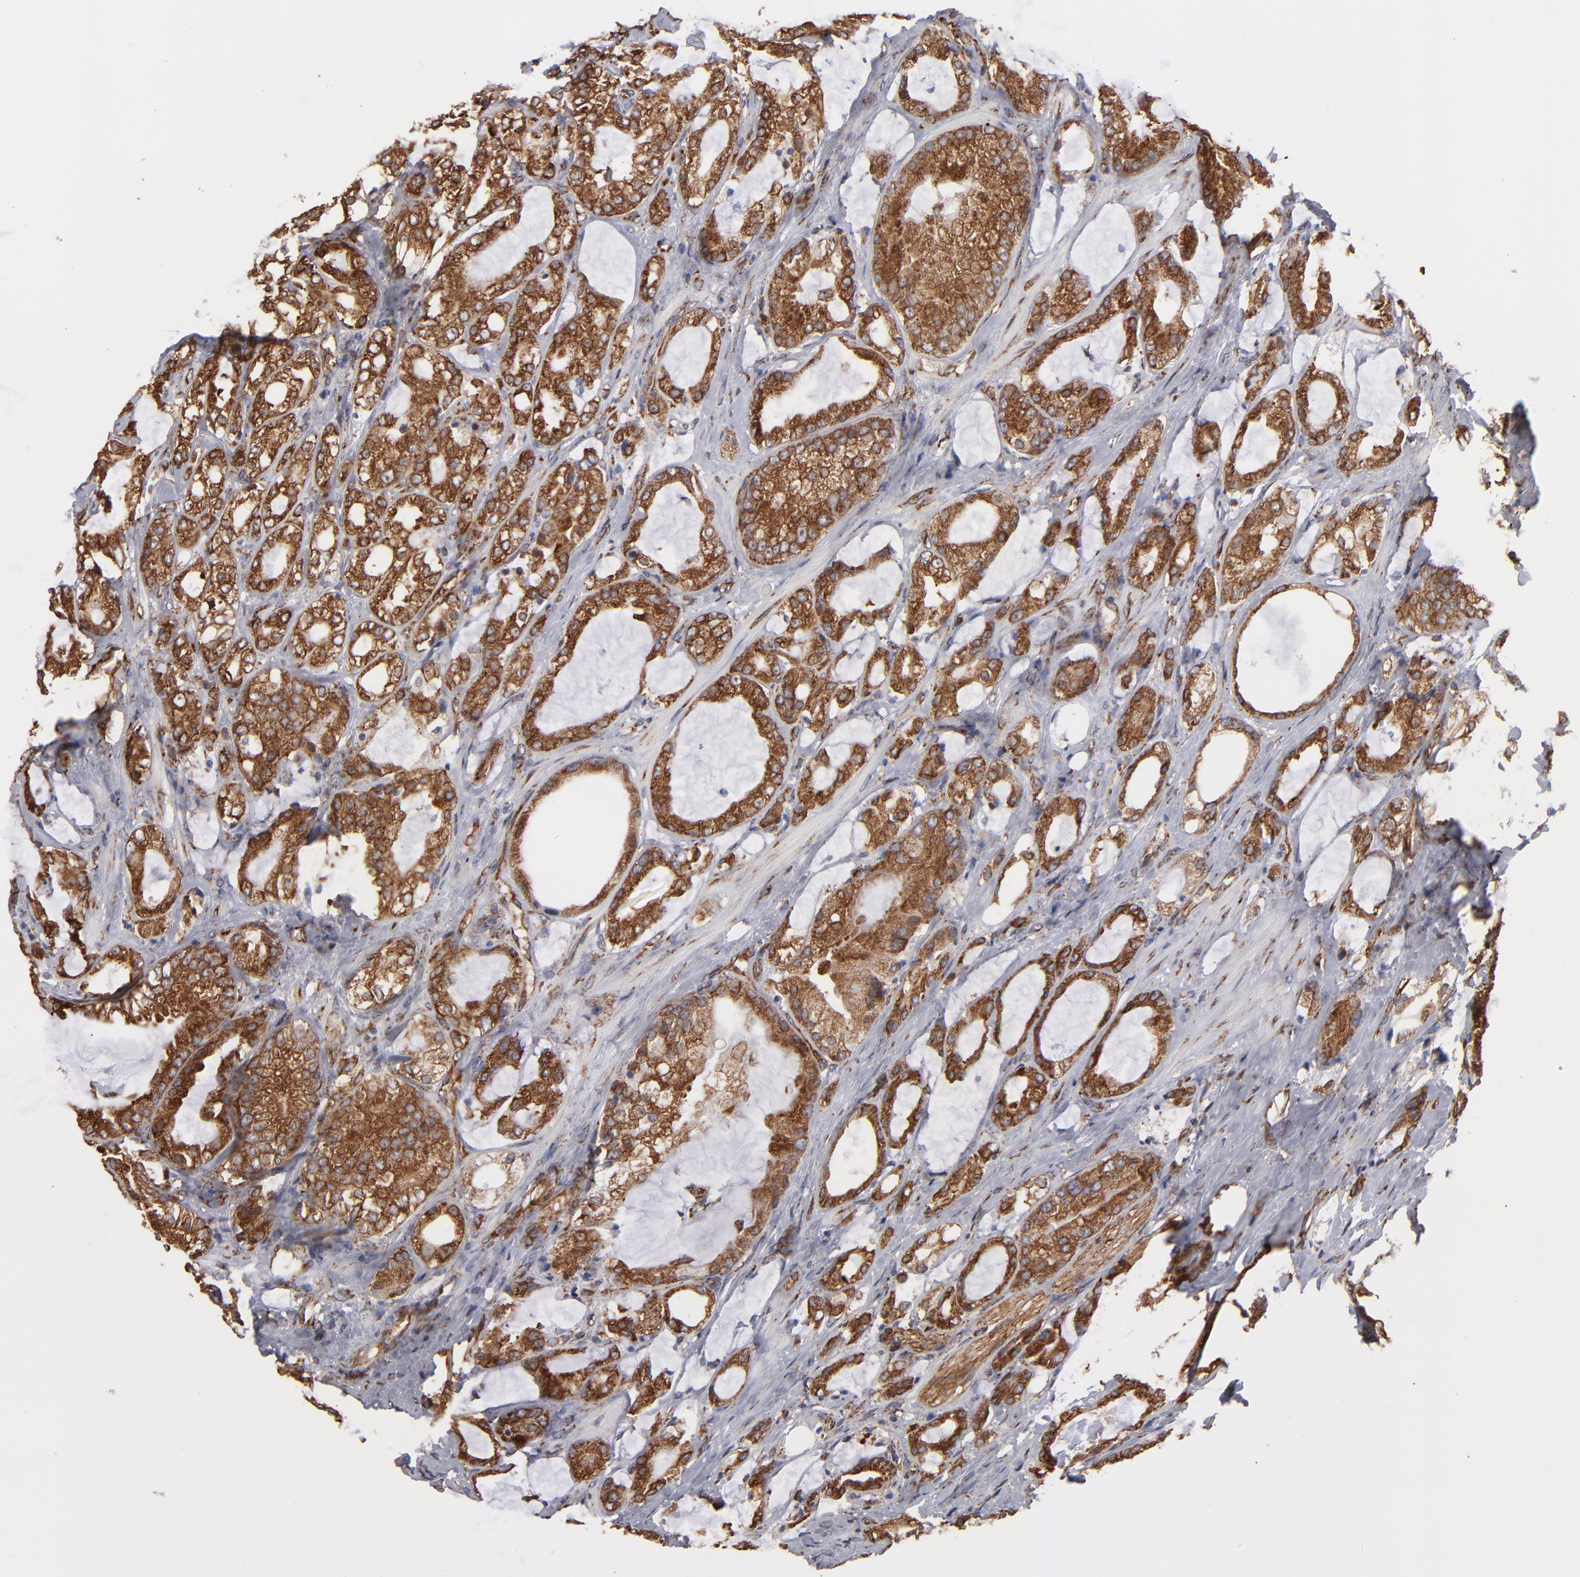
{"staining": {"intensity": "strong", "quantity": ">75%", "location": "cytoplasmic/membranous"}, "tissue": "prostate cancer", "cell_type": "Tumor cells", "image_type": "cancer", "snomed": [{"axis": "morphology", "description": "Adenocarcinoma, Medium grade"}, {"axis": "topography", "description": "Prostate"}], "caption": "The histopathology image demonstrates staining of prostate medium-grade adenocarcinoma, revealing strong cytoplasmic/membranous protein positivity (brown color) within tumor cells.", "gene": "KTN1", "patient": {"sex": "male", "age": 70}}